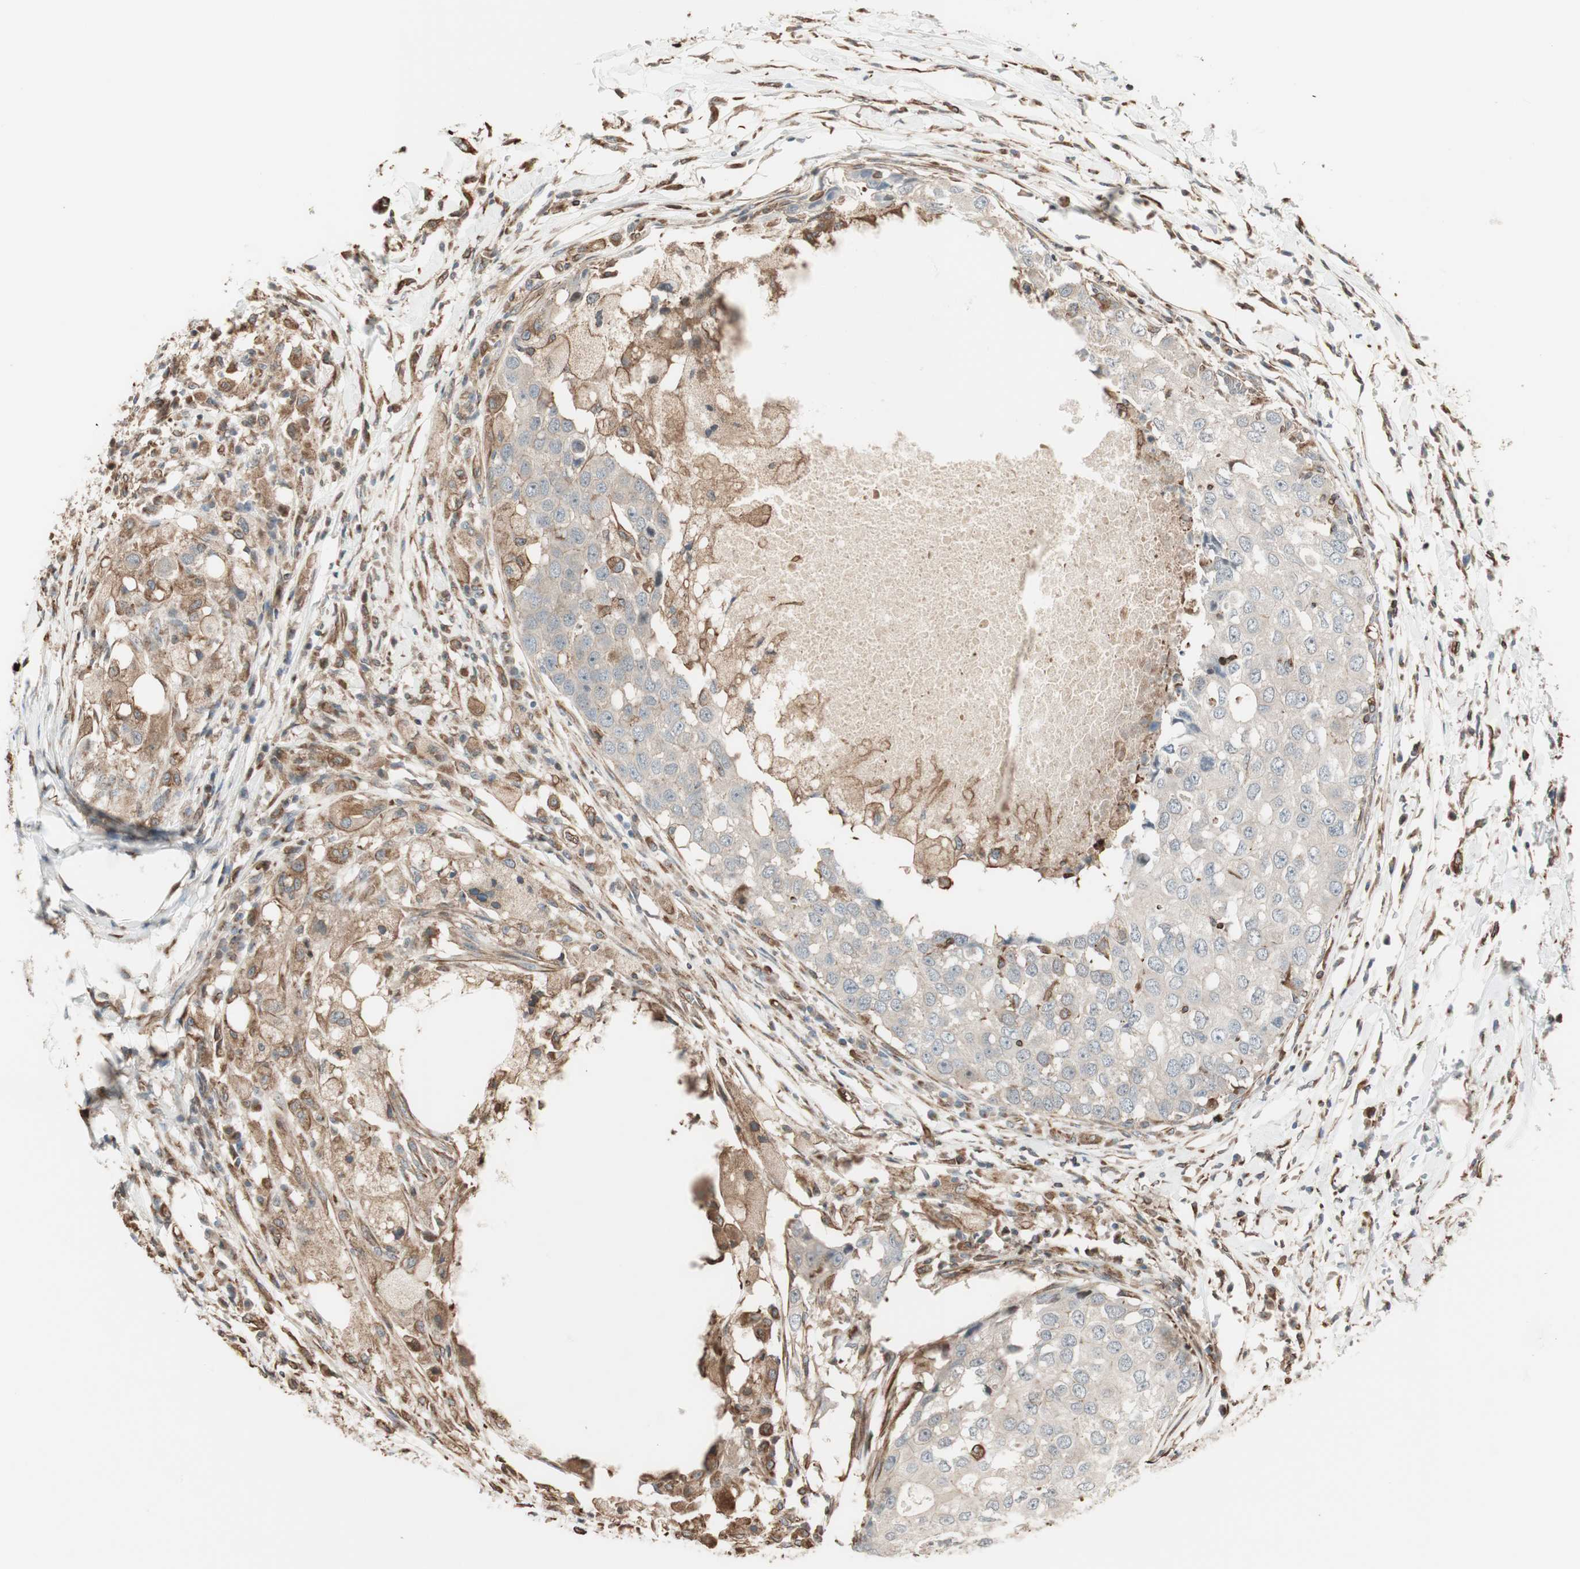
{"staining": {"intensity": "moderate", "quantity": ">75%", "location": "cytoplasmic/membranous"}, "tissue": "breast cancer", "cell_type": "Tumor cells", "image_type": "cancer", "snomed": [{"axis": "morphology", "description": "Duct carcinoma"}, {"axis": "topography", "description": "Breast"}], "caption": "Breast cancer (invasive ductal carcinoma) stained with DAB IHC demonstrates medium levels of moderate cytoplasmic/membranous expression in approximately >75% of tumor cells.", "gene": "MAD2L2", "patient": {"sex": "female", "age": 27}}